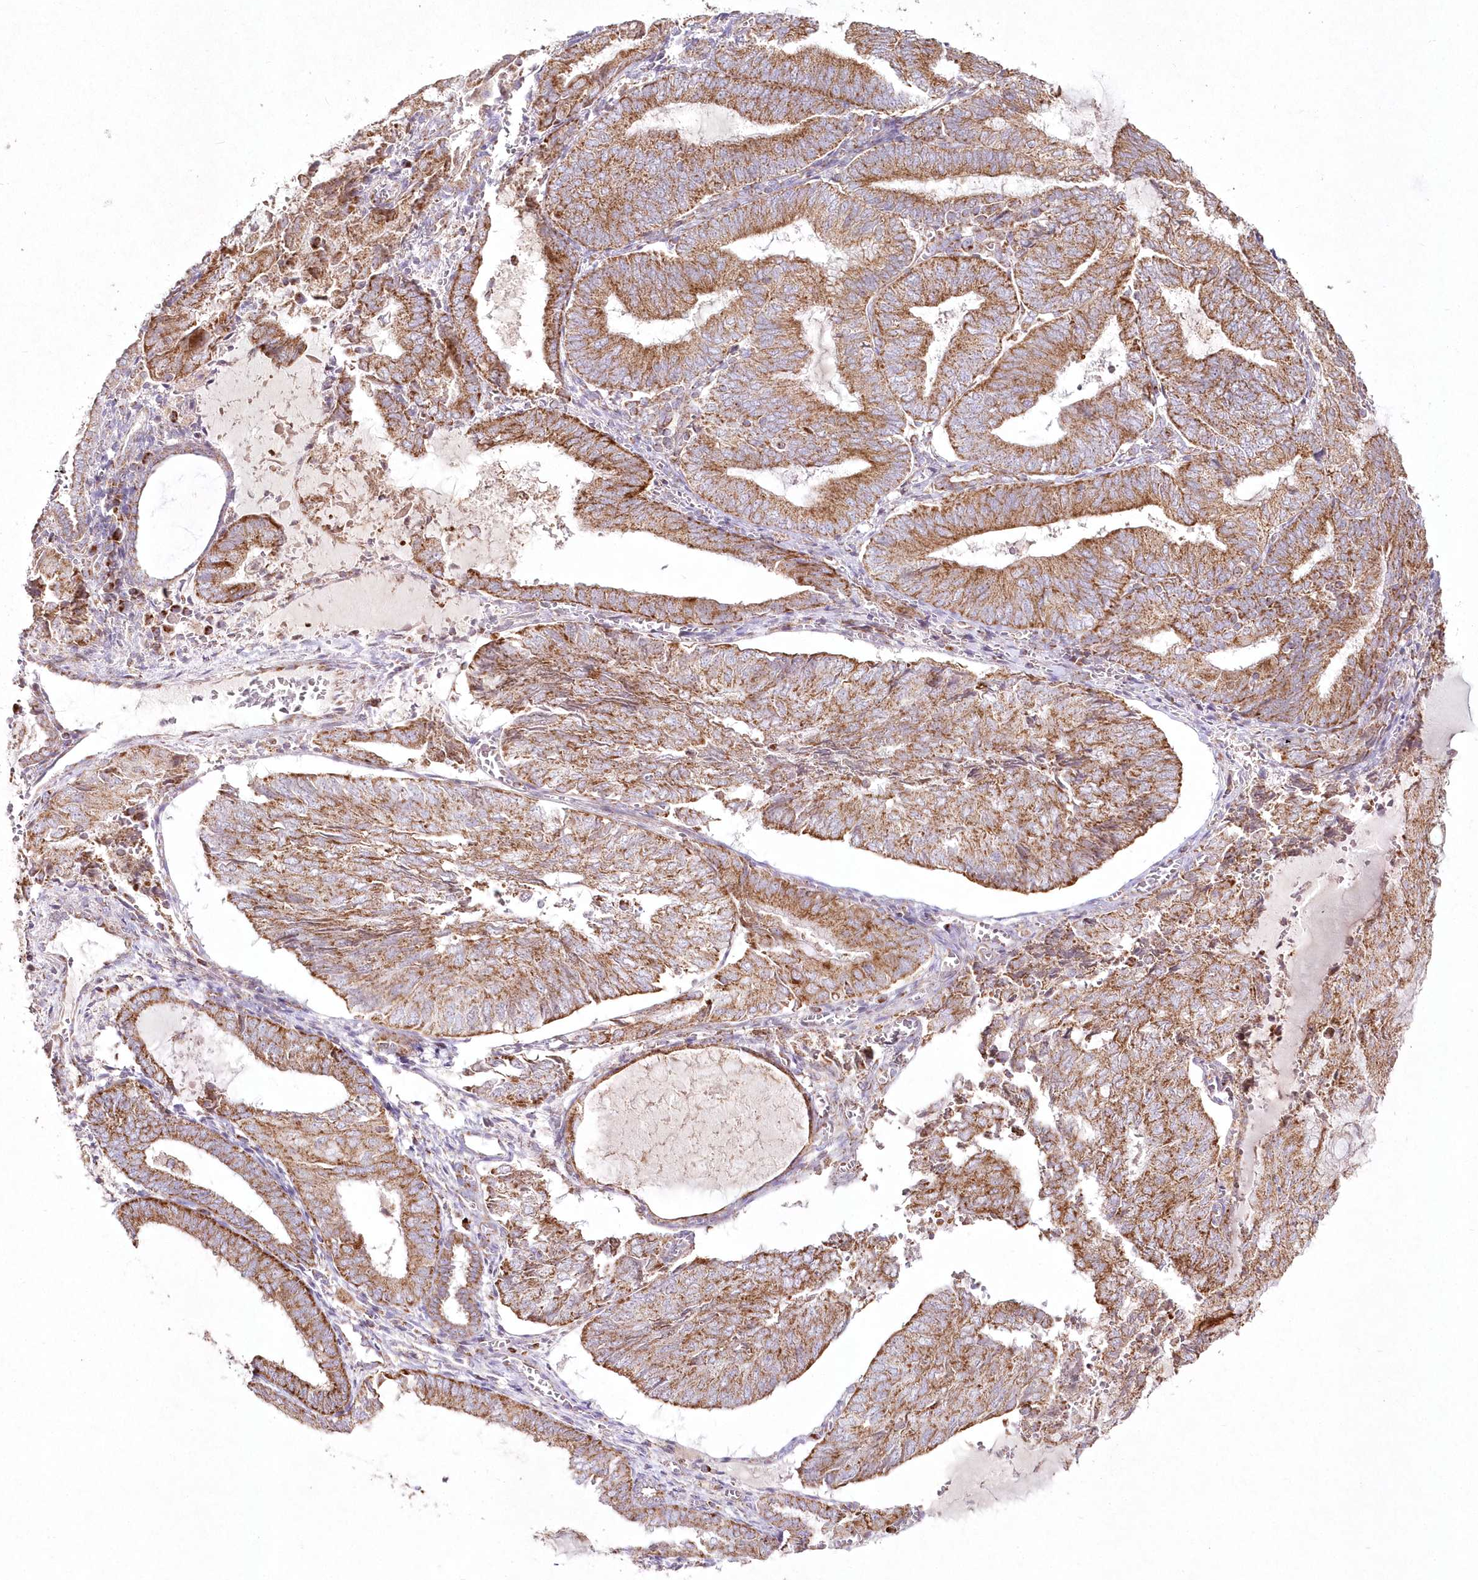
{"staining": {"intensity": "moderate", "quantity": ">75%", "location": "cytoplasmic/membranous"}, "tissue": "endometrial cancer", "cell_type": "Tumor cells", "image_type": "cancer", "snomed": [{"axis": "morphology", "description": "Adenocarcinoma, NOS"}, {"axis": "topography", "description": "Endometrium"}], "caption": "This is a histology image of immunohistochemistry staining of endometrial cancer (adenocarcinoma), which shows moderate positivity in the cytoplasmic/membranous of tumor cells.", "gene": "DNA2", "patient": {"sex": "female", "age": 81}}